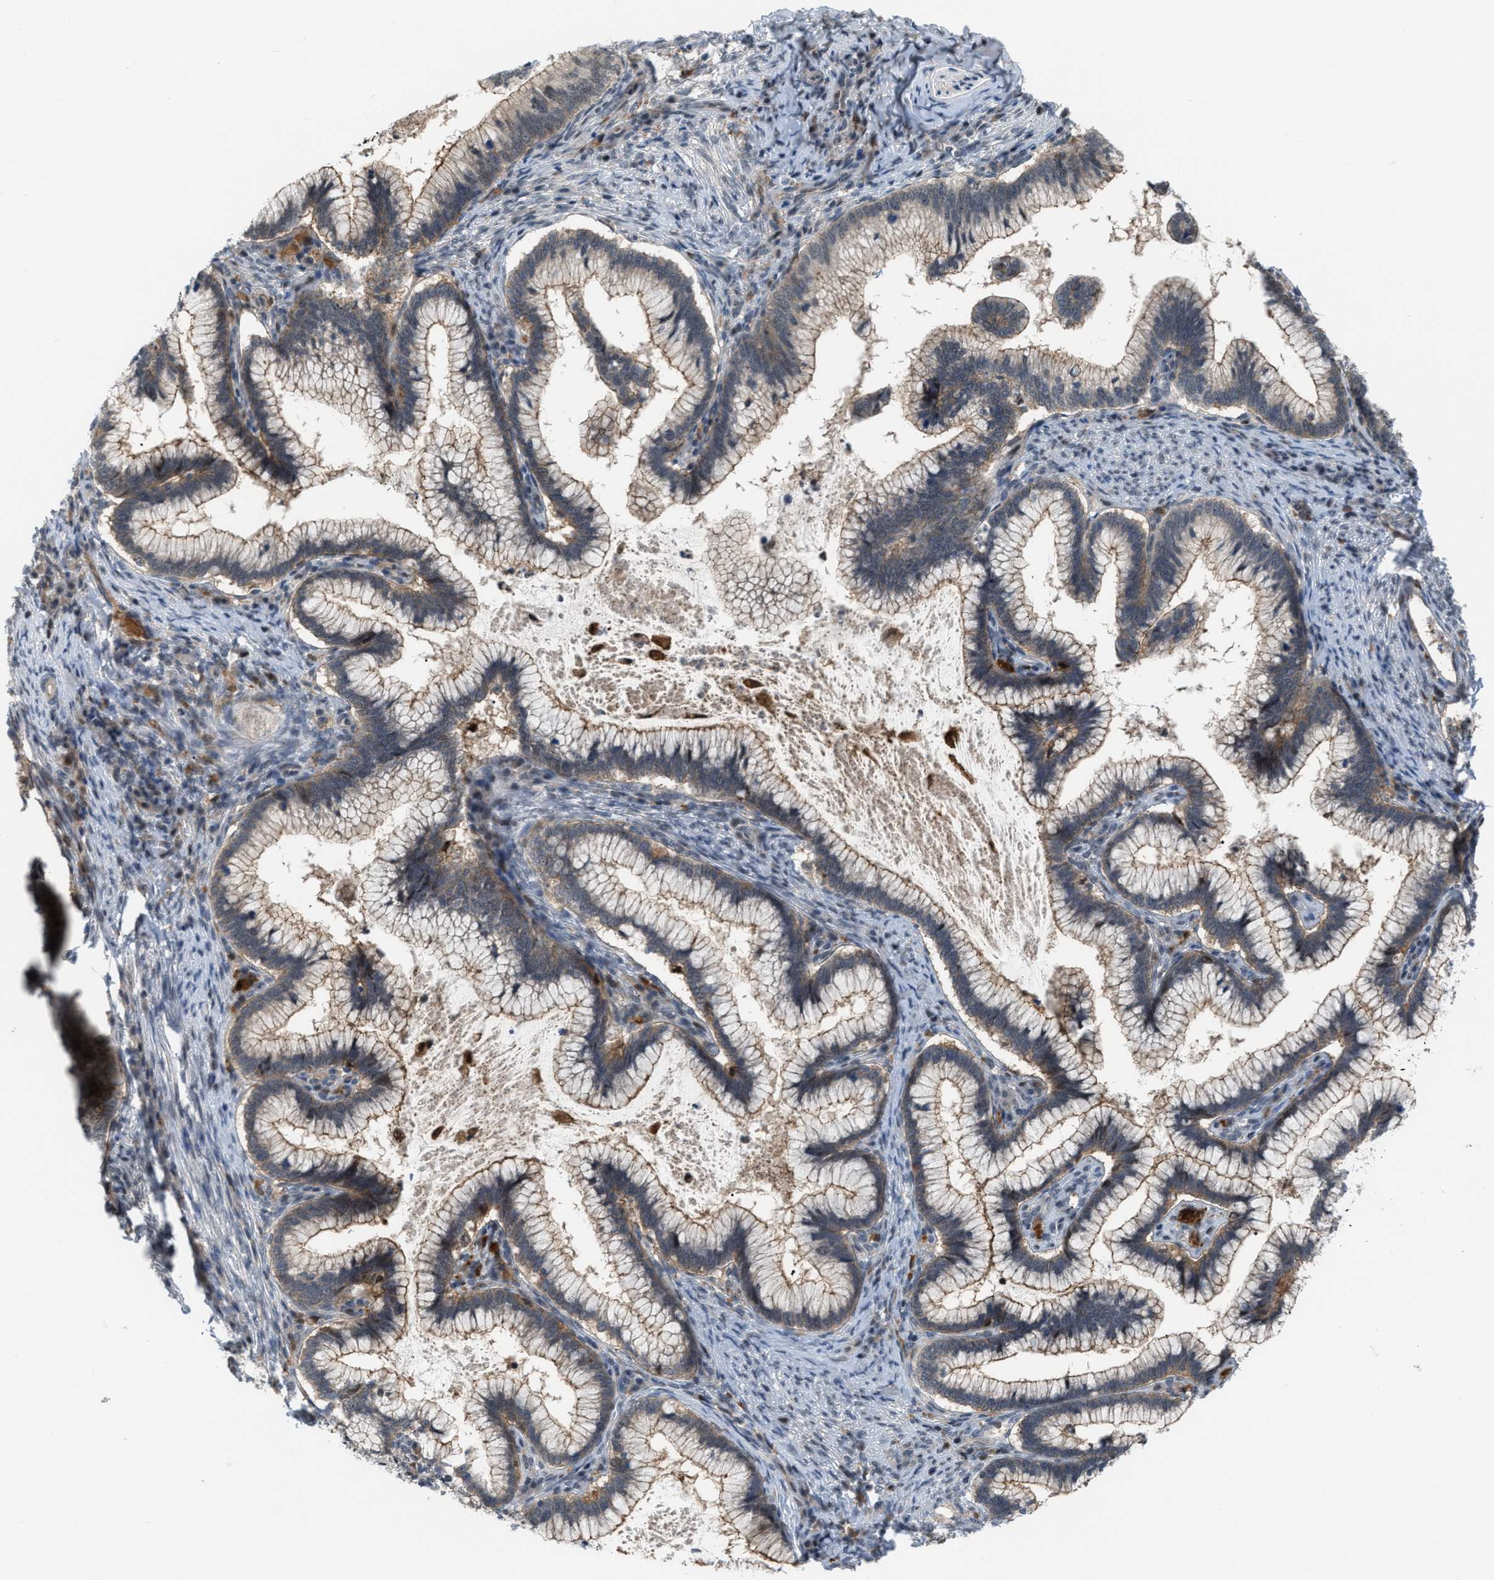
{"staining": {"intensity": "weak", "quantity": ">75%", "location": "cytoplasmic/membranous"}, "tissue": "cervical cancer", "cell_type": "Tumor cells", "image_type": "cancer", "snomed": [{"axis": "morphology", "description": "Adenocarcinoma, NOS"}, {"axis": "topography", "description": "Cervix"}], "caption": "DAB (3,3'-diaminobenzidine) immunohistochemical staining of cervical adenocarcinoma displays weak cytoplasmic/membranous protein positivity in approximately >75% of tumor cells.", "gene": "RFFL", "patient": {"sex": "female", "age": 36}}